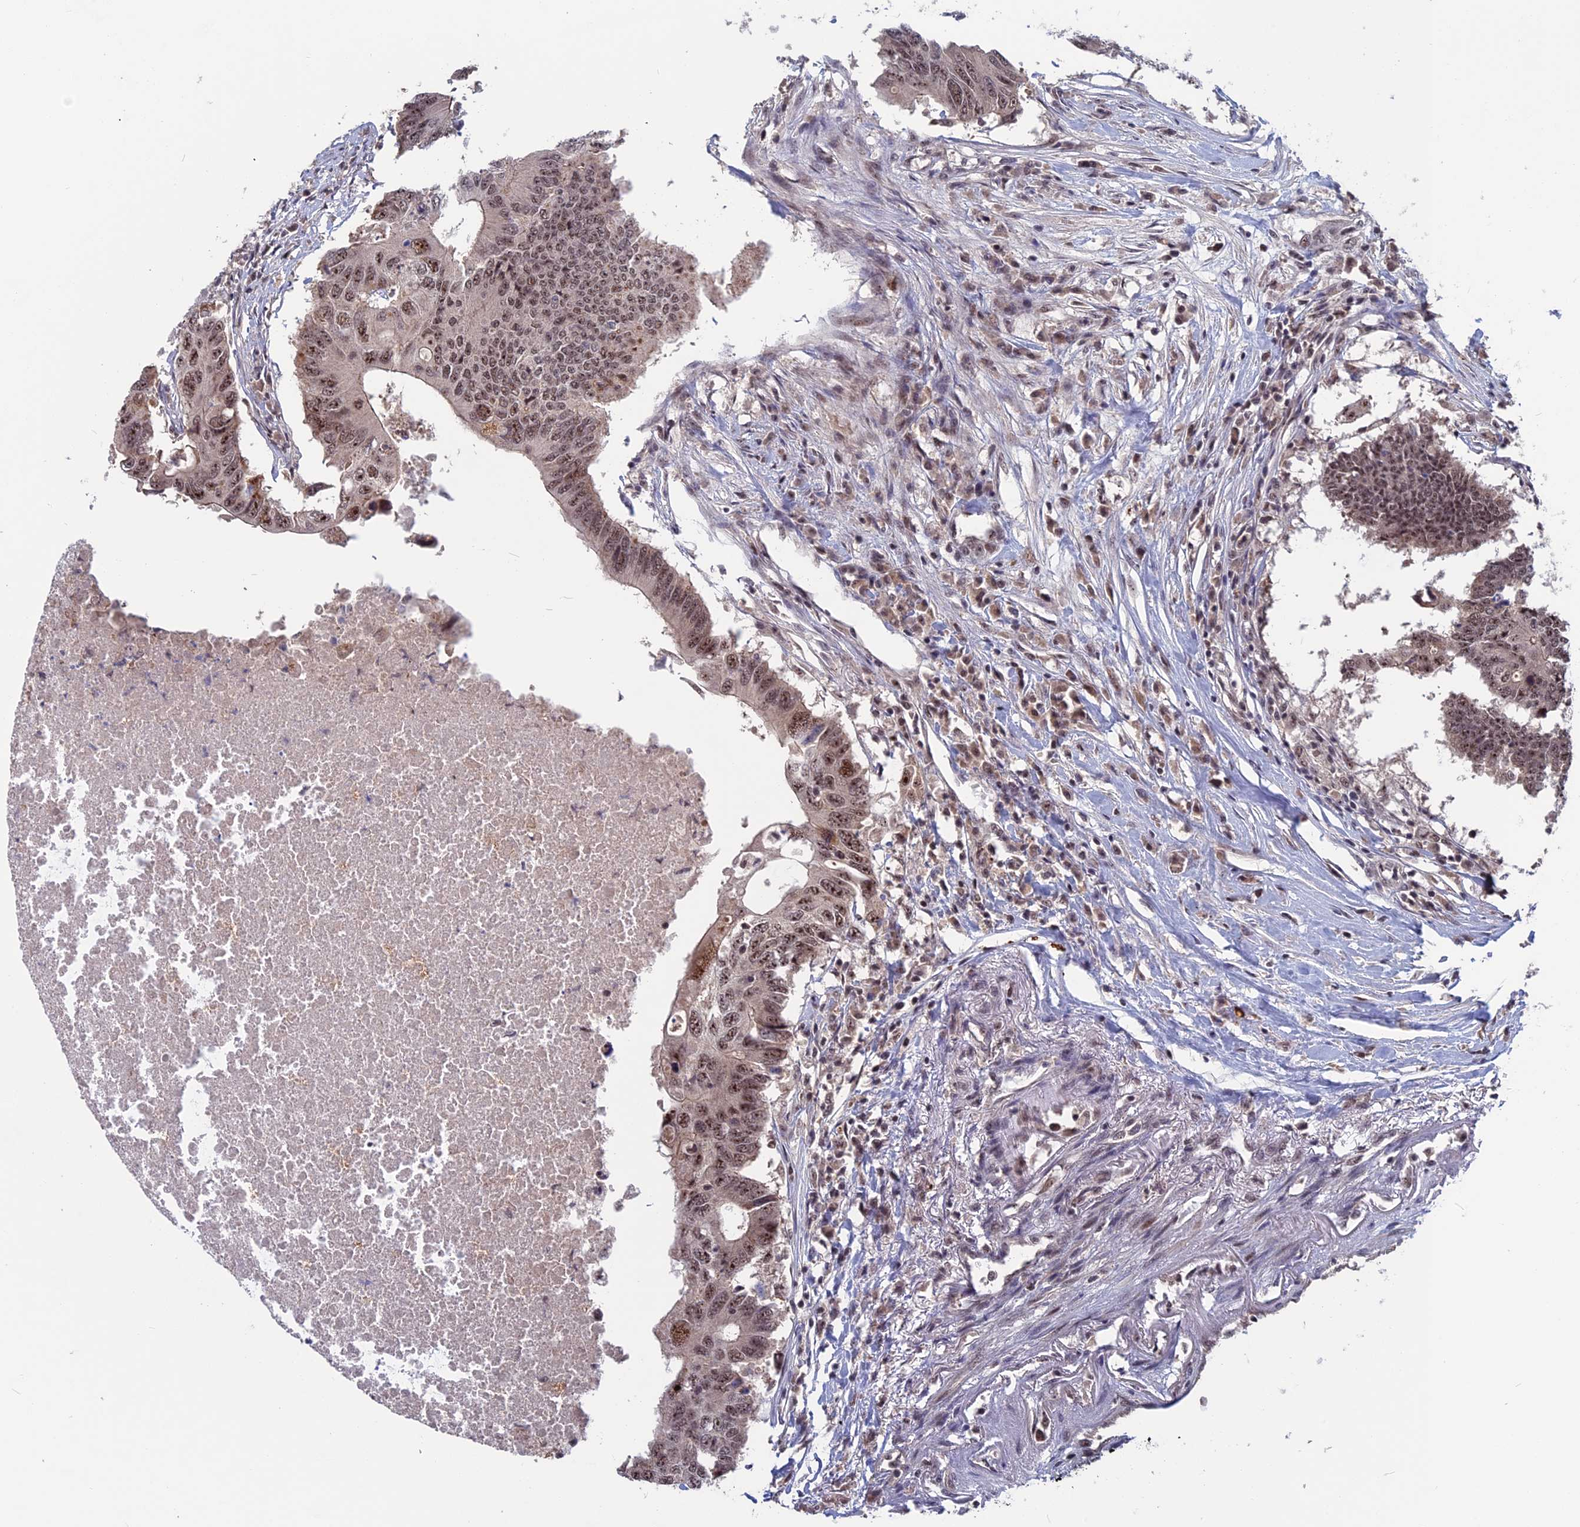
{"staining": {"intensity": "moderate", "quantity": ">75%", "location": "nuclear"}, "tissue": "colorectal cancer", "cell_type": "Tumor cells", "image_type": "cancer", "snomed": [{"axis": "morphology", "description": "Adenocarcinoma, NOS"}, {"axis": "topography", "description": "Colon"}], "caption": "Immunohistochemical staining of human colorectal adenocarcinoma demonstrates medium levels of moderate nuclear expression in approximately >75% of tumor cells.", "gene": "CACTIN", "patient": {"sex": "male", "age": 71}}